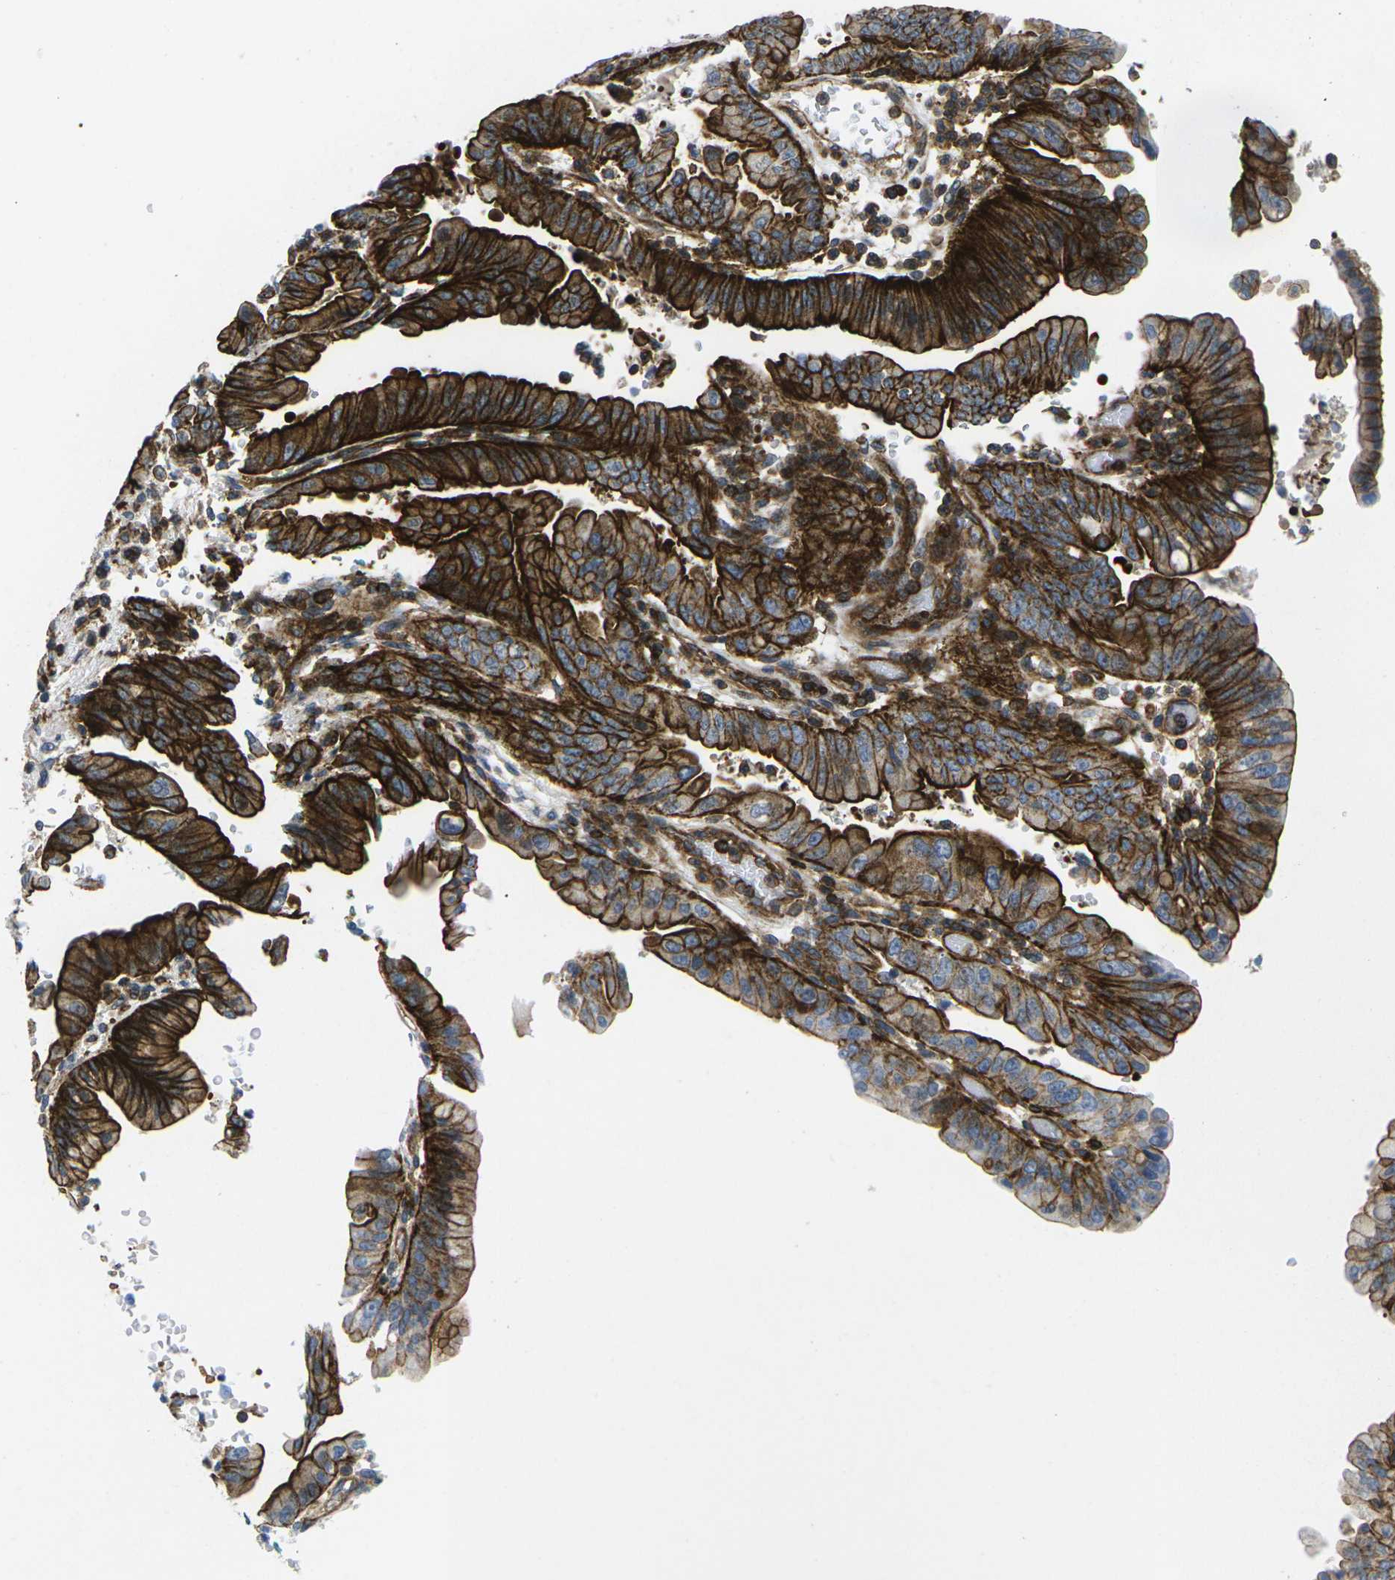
{"staining": {"intensity": "strong", "quantity": ">75%", "location": "cytoplasmic/membranous"}, "tissue": "pancreatic cancer", "cell_type": "Tumor cells", "image_type": "cancer", "snomed": [{"axis": "morphology", "description": "Adenocarcinoma, NOS"}, {"axis": "topography", "description": "Pancreas"}], "caption": "Human adenocarcinoma (pancreatic) stained for a protein (brown) reveals strong cytoplasmic/membranous positive staining in about >75% of tumor cells.", "gene": "IQGAP1", "patient": {"sex": "male", "age": 70}}